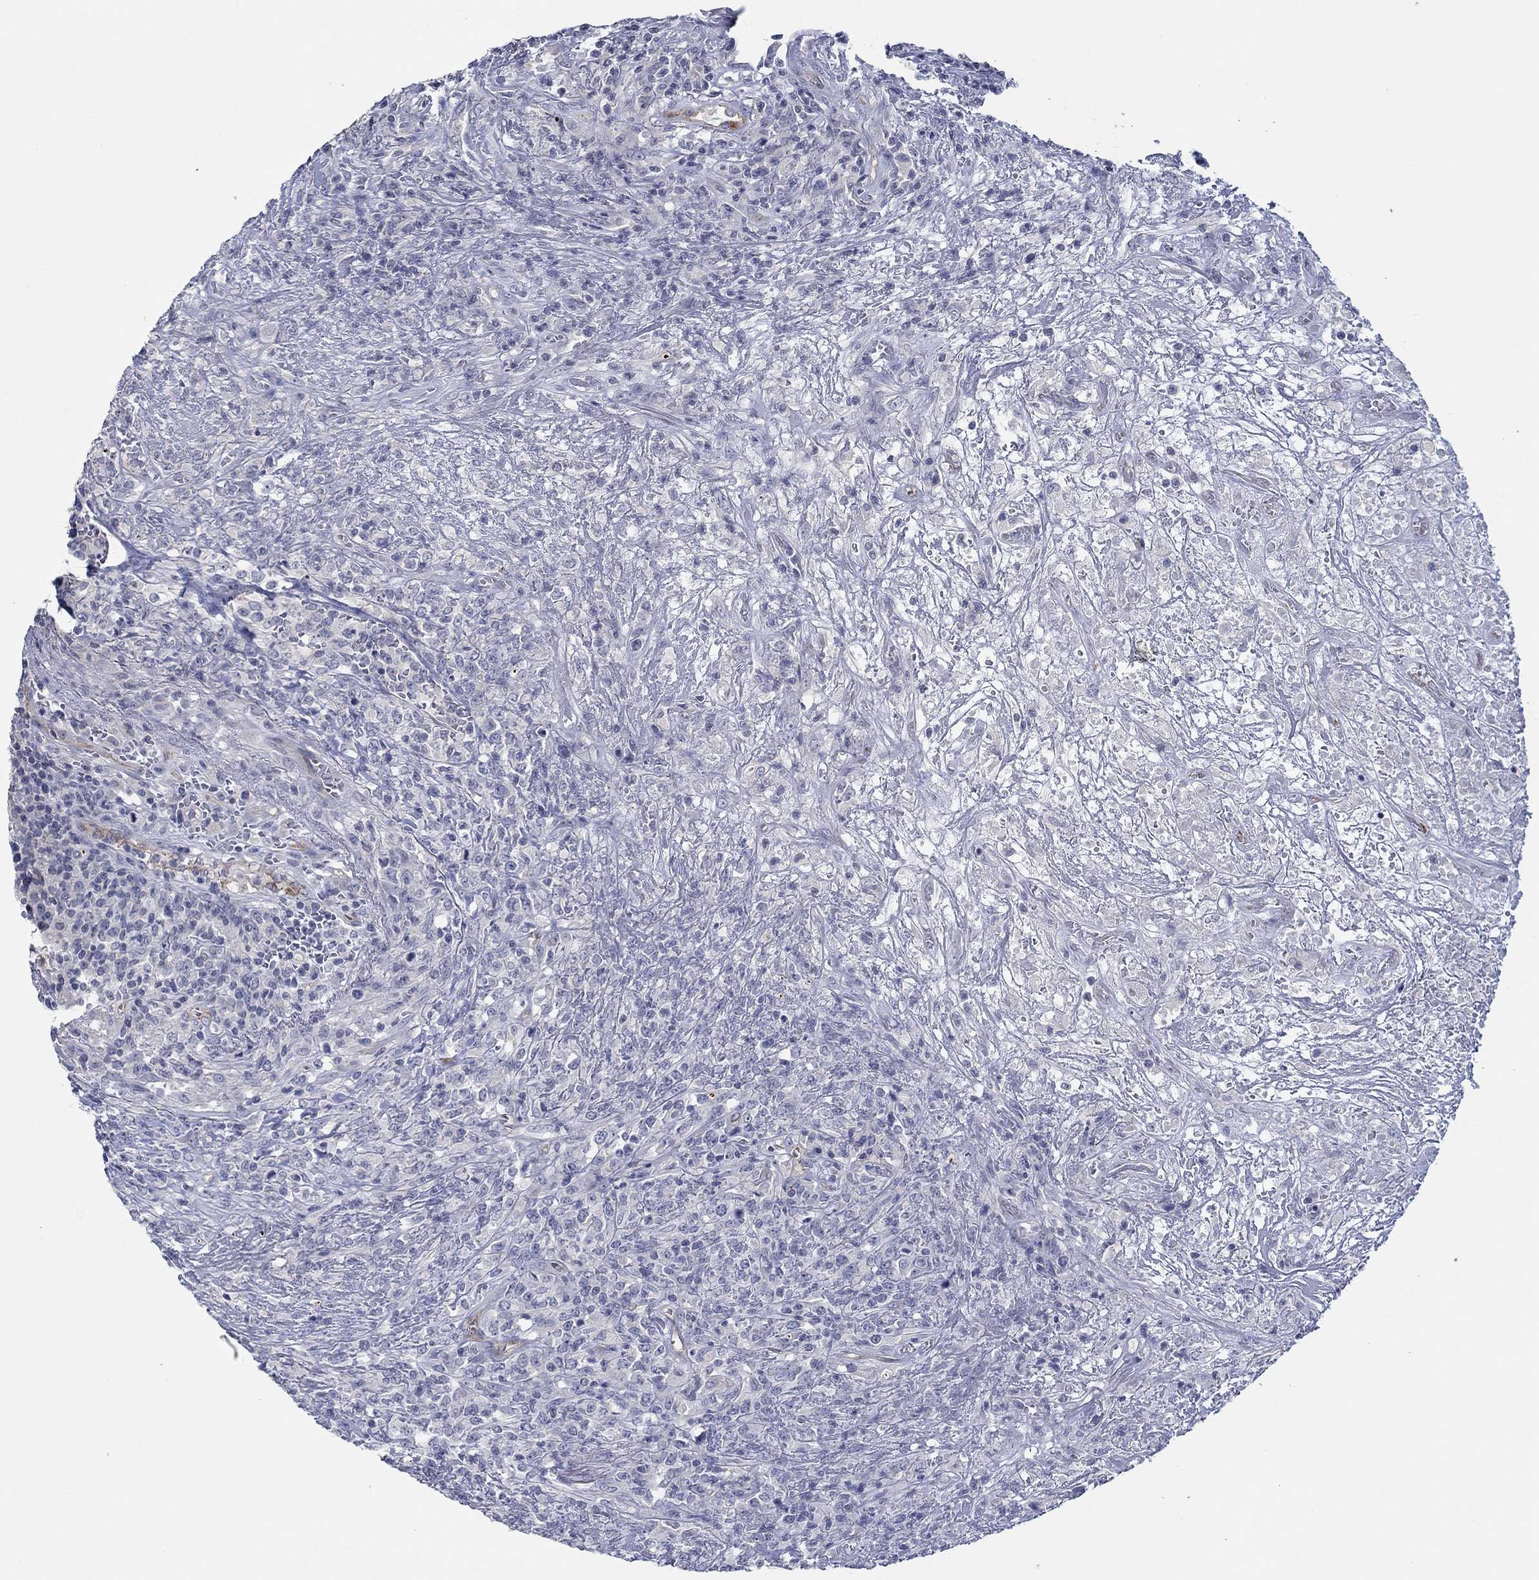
{"staining": {"intensity": "negative", "quantity": "none", "location": "none"}, "tissue": "lymphoma", "cell_type": "Tumor cells", "image_type": "cancer", "snomed": [{"axis": "morphology", "description": "Malignant lymphoma, non-Hodgkin's type, High grade"}, {"axis": "topography", "description": "Lung"}], "caption": "Immunohistochemistry image of neoplastic tissue: human high-grade malignant lymphoma, non-Hodgkin's type stained with DAB (3,3'-diaminobenzidine) displays no significant protein positivity in tumor cells. (Brightfield microscopy of DAB IHC at high magnification).", "gene": "GJA5", "patient": {"sex": "male", "age": 79}}